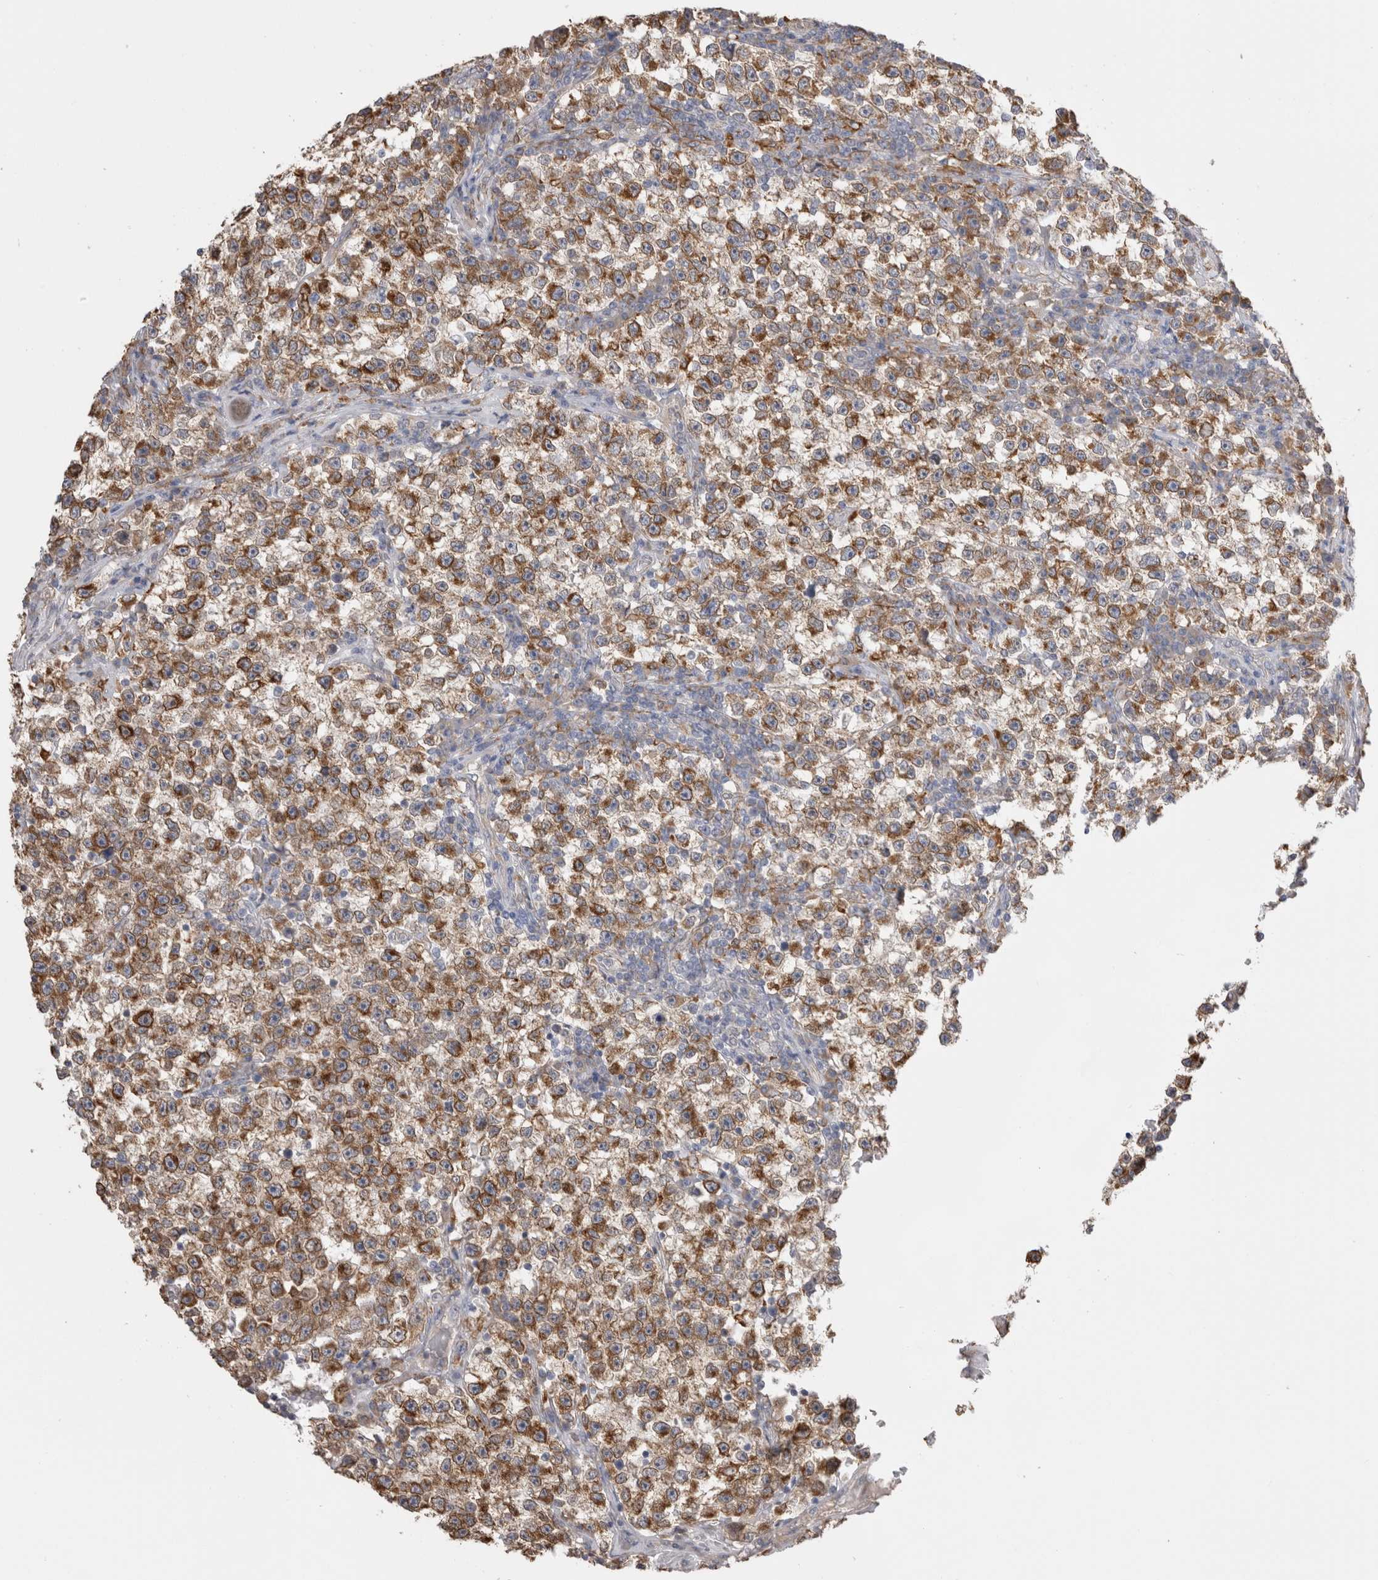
{"staining": {"intensity": "strong", "quantity": ">75%", "location": "cytoplasmic/membranous"}, "tissue": "testis cancer", "cell_type": "Tumor cells", "image_type": "cancer", "snomed": [{"axis": "morphology", "description": "Seminoma, NOS"}, {"axis": "topography", "description": "Testis"}], "caption": "Immunohistochemical staining of testis cancer (seminoma) displays strong cytoplasmic/membranous protein positivity in about >75% of tumor cells.", "gene": "LRPAP1", "patient": {"sex": "male", "age": 22}}